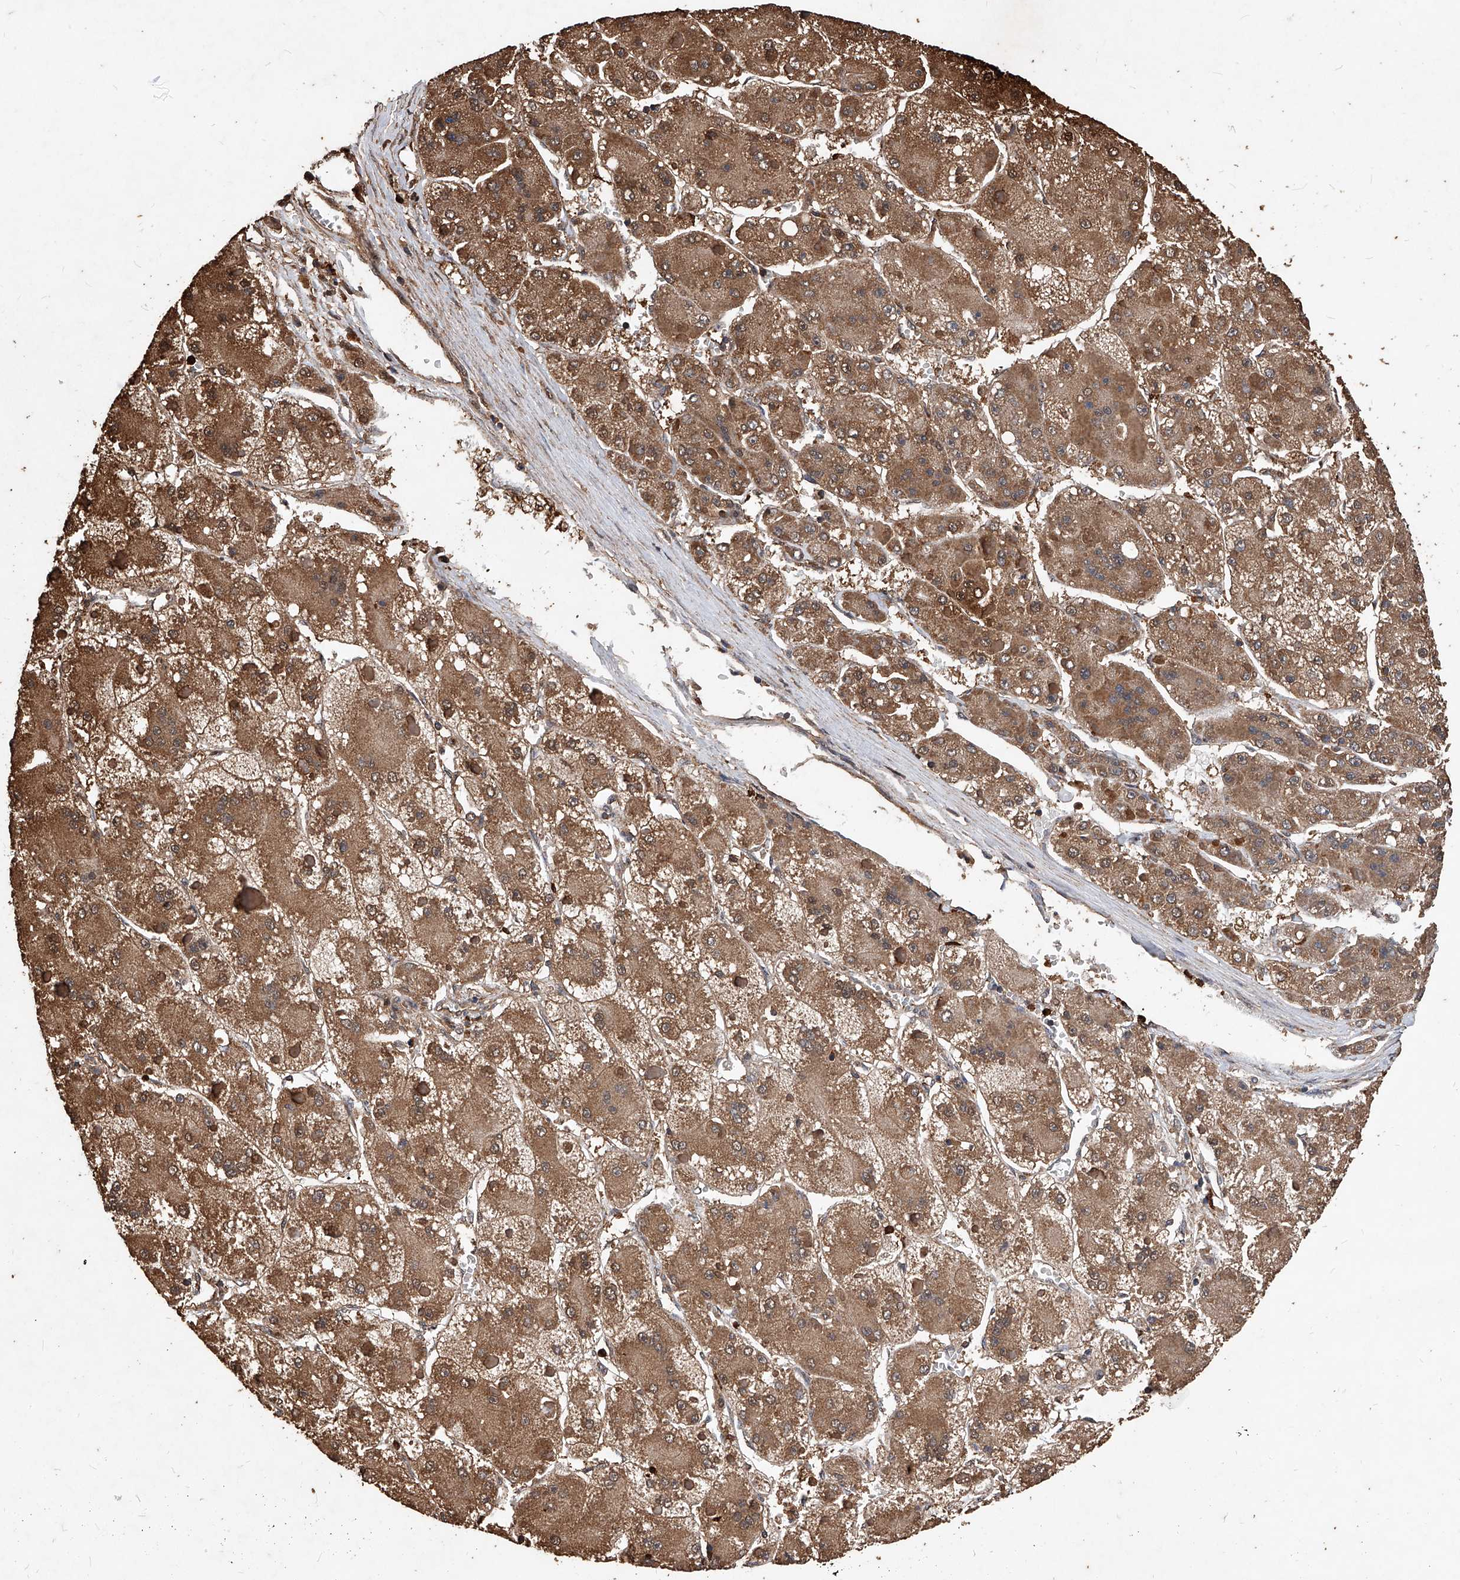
{"staining": {"intensity": "moderate", "quantity": ">75%", "location": "cytoplasmic/membranous"}, "tissue": "liver cancer", "cell_type": "Tumor cells", "image_type": "cancer", "snomed": [{"axis": "morphology", "description": "Carcinoma, Hepatocellular, NOS"}, {"axis": "topography", "description": "Liver"}], "caption": "Liver hepatocellular carcinoma stained with a brown dye displays moderate cytoplasmic/membranous positive positivity in about >75% of tumor cells.", "gene": "UCP2", "patient": {"sex": "female", "age": 73}}